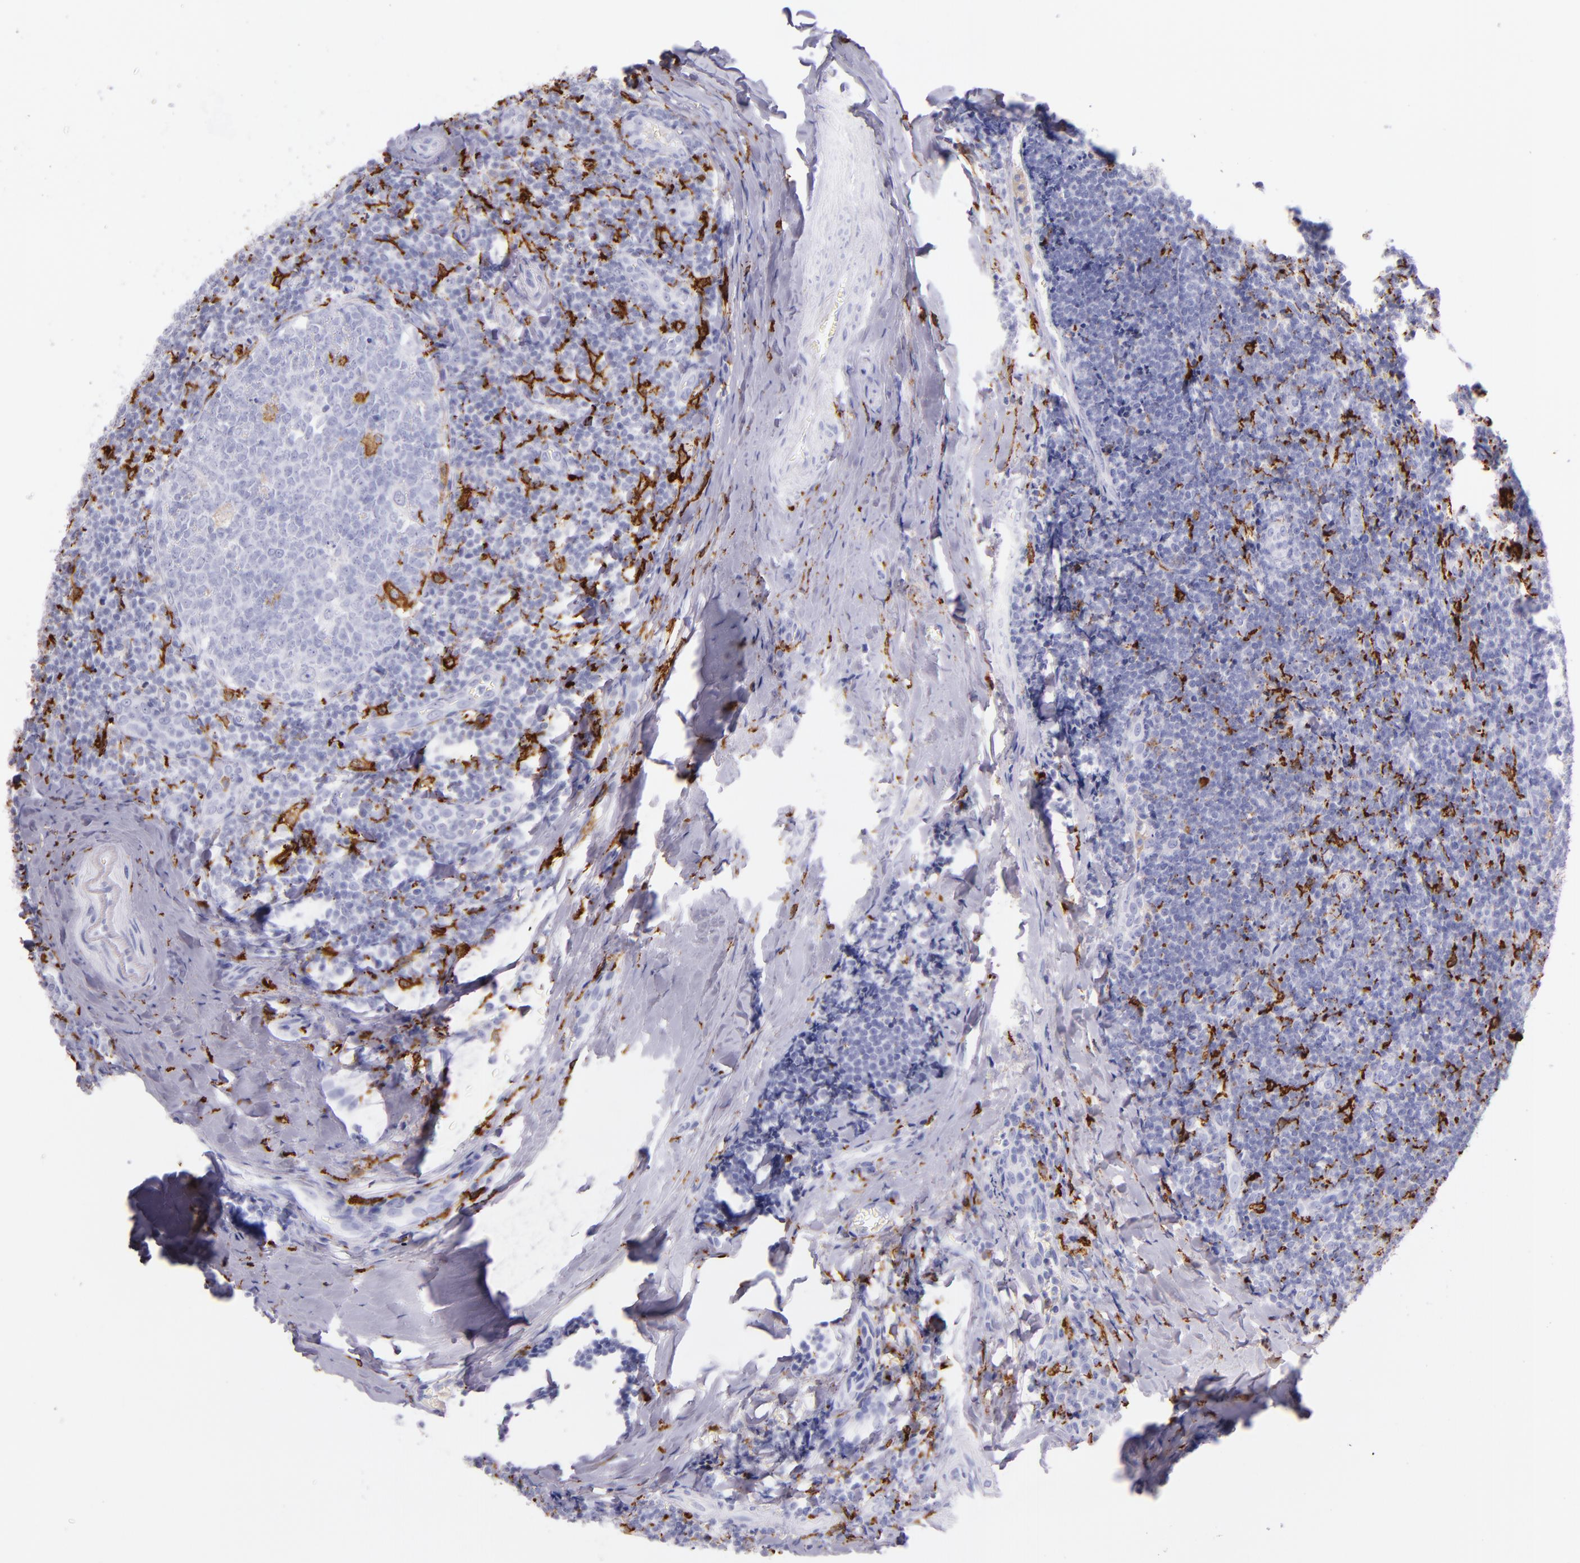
{"staining": {"intensity": "negative", "quantity": "none", "location": "none"}, "tissue": "tonsil", "cell_type": "Germinal center cells", "image_type": "normal", "snomed": [{"axis": "morphology", "description": "Normal tissue, NOS"}, {"axis": "topography", "description": "Tonsil"}], "caption": "Immunohistochemistry of normal tonsil demonstrates no positivity in germinal center cells. The staining is performed using DAB brown chromogen with nuclei counter-stained in using hematoxylin.", "gene": "CD163", "patient": {"sex": "male", "age": 31}}